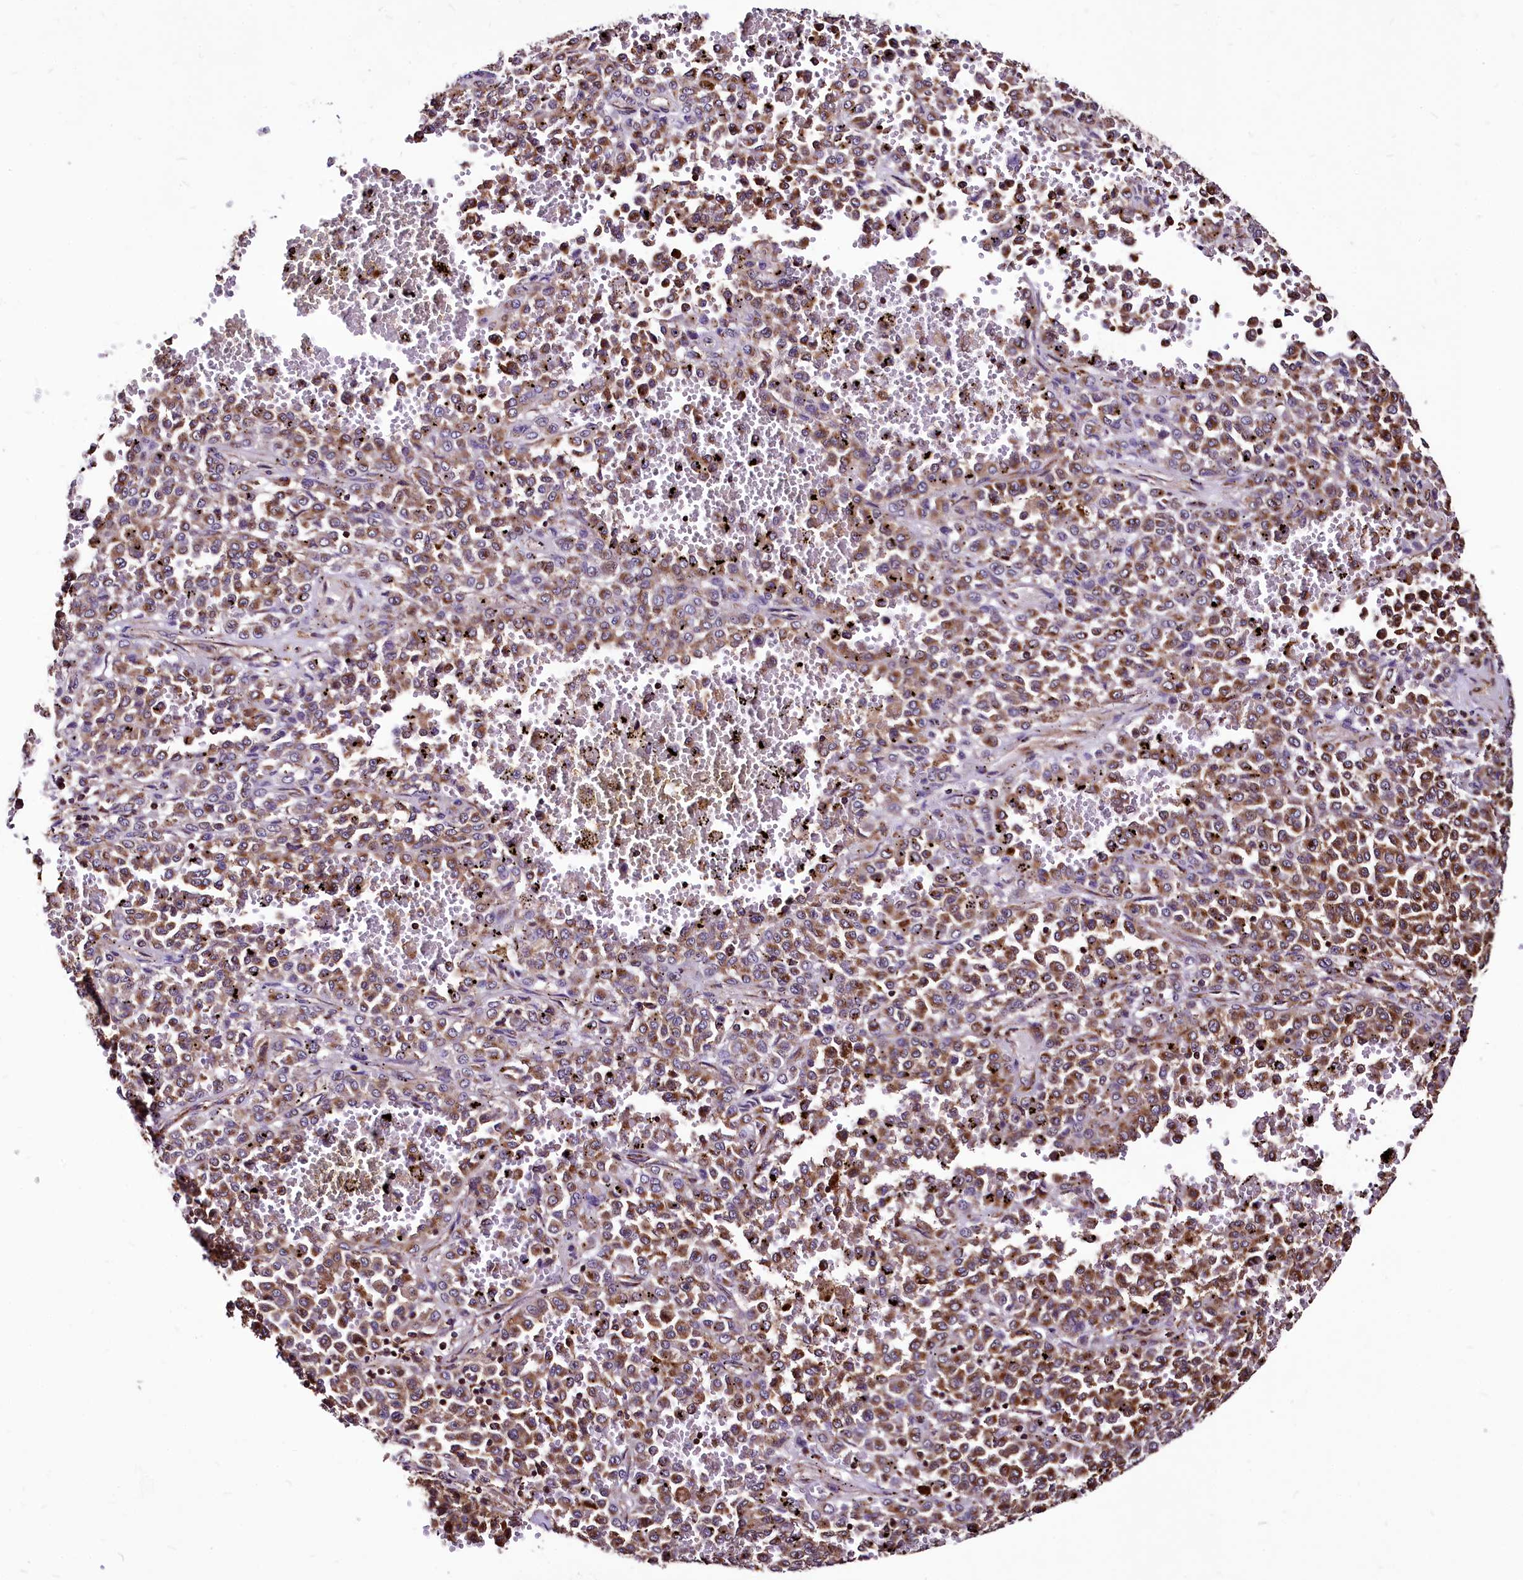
{"staining": {"intensity": "moderate", "quantity": ">75%", "location": "cytoplasmic/membranous"}, "tissue": "melanoma", "cell_type": "Tumor cells", "image_type": "cancer", "snomed": [{"axis": "morphology", "description": "Malignant melanoma, Metastatic site"}, {"axis": "topography", "description": "Pancreas"}], "caption": "Immunohistochemical staining of human malignant melanoma (metastatic site) displays moderate cytoplasmic/membranous protein staining in approximately >75% of tumor cells. The staining was performed using DAB to visualize the protein expression in brown, while the nuclei were stained in blue with hematoxylin (Magnification: 20x).", "gene": "LRSAM1", "patient": {"sex": "female", "age": 30}}